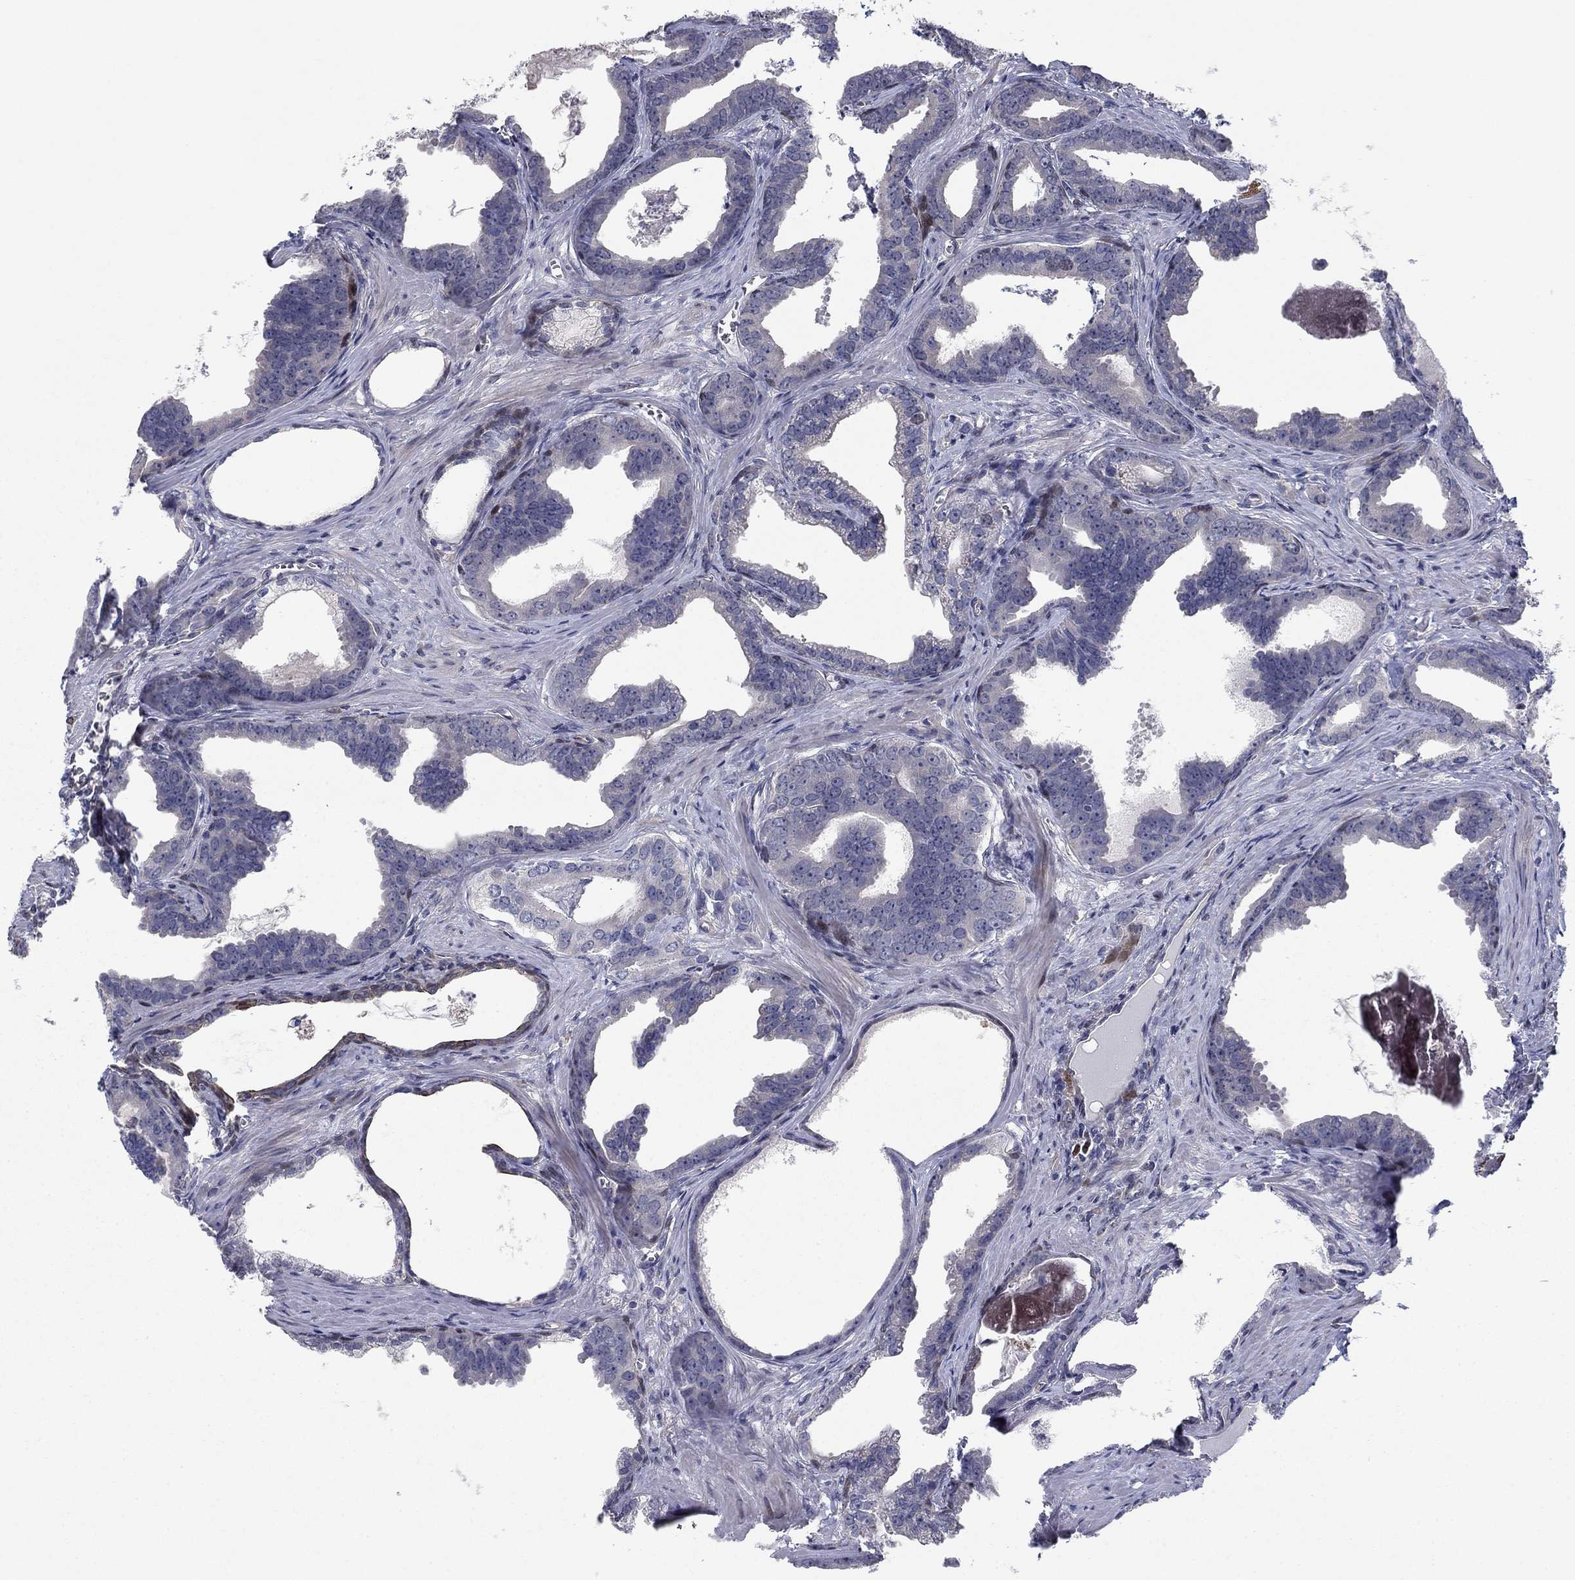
{"staining": {"intensity": "negative", "quantity": "none", "location": "none"}, "tissue": "prostate cancer", "cell_type": "Tumor cells", "image_type": "cancer", "snomed": [{"axis": "morphology", "description": "Adenocarcinoma, NOS"}, {"axis": "topography", "description": "Prostate"}], "caption": "A histopathology image of prostate cancer (adenocarcinoma) stained for a protein exhibits no brown staining in tumor cells.", "gene": "BCL11A", "patient": {"sex": "male", "age": 66}}